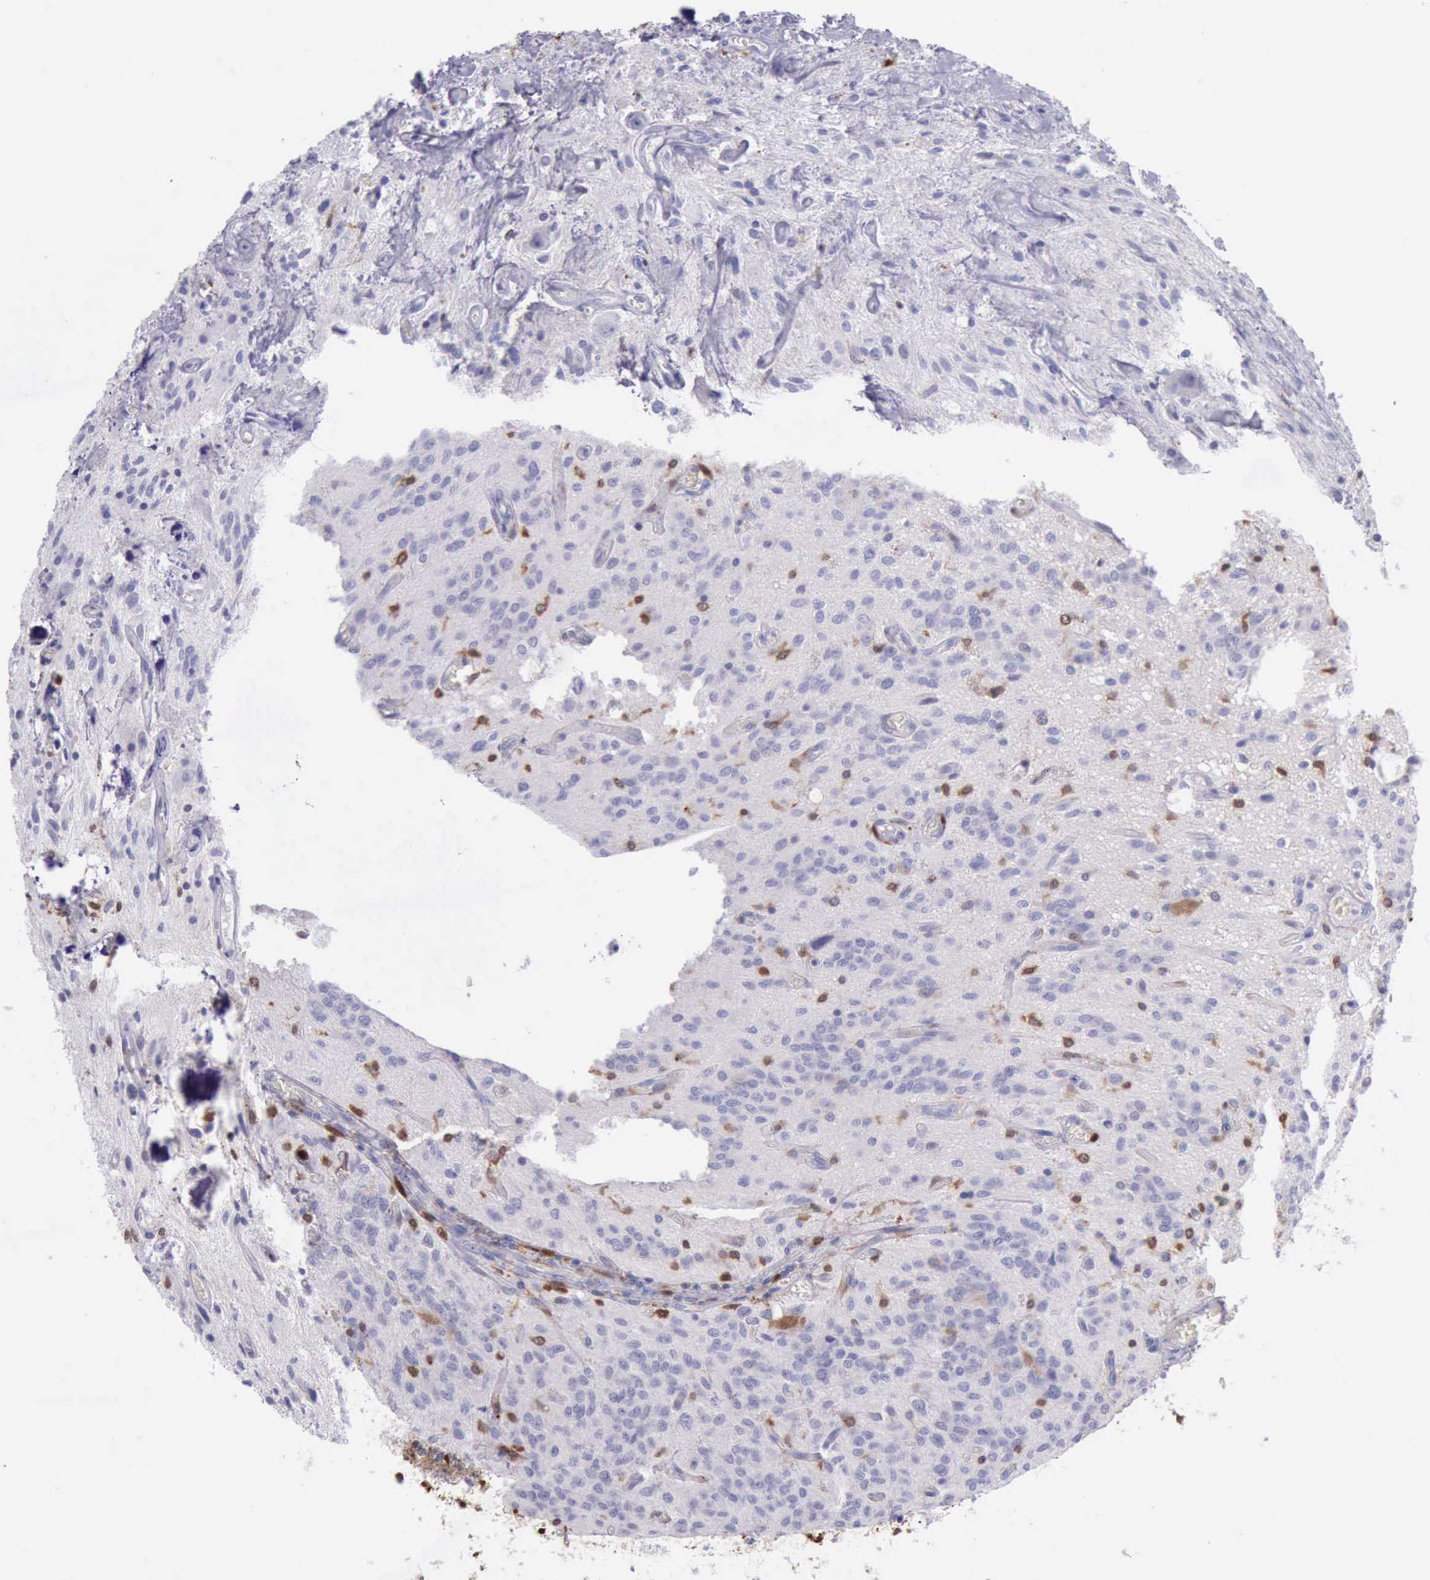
{"staining": {"intensity": "negative", "quantity": "none", "location": "none"}, "tissue": "glioma", "cell_type": "Tumor cells", "image_type": "cancer", "snomed": [{"axis": "morphology", "description": "Glioma, malignant, Low grade"}, {"axis": "topography", "description": "Brain"}], "caption": "Tumor cells are negative for brown protein staining in low-grade glioma (malignant).", "gene": "CSTA", "patient": {"sex": "female", "age": 15}}